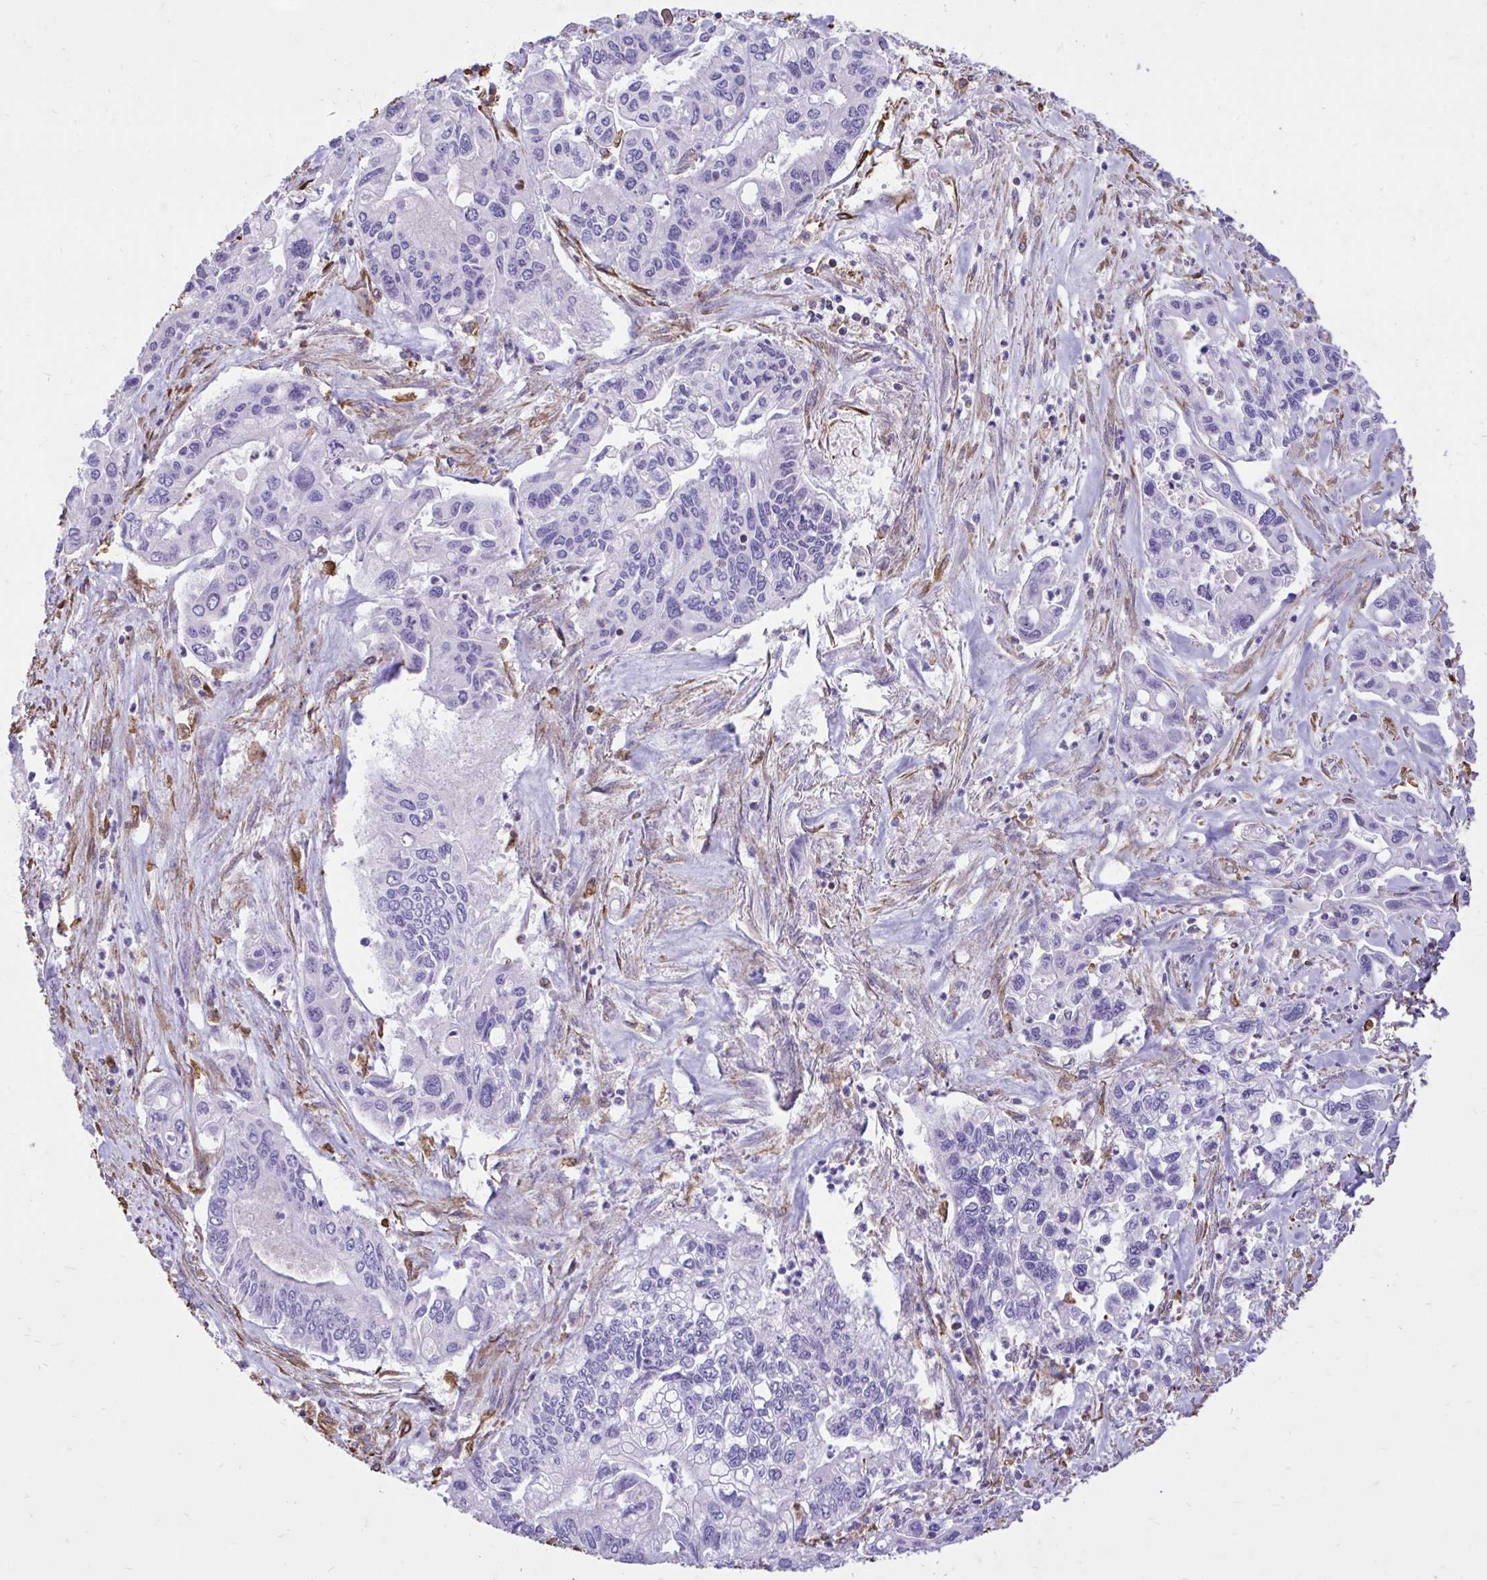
{"staining": {"intensity": "negative", "quantity": "none", "location": "none"}, "tissue": "pancreatic cancer", "cell_type": "Tumor cells", "image_type": "cancer", "snomed": [{"axis": "morphology", "description": "Adenocarcinoma, NOS"}, {"axis": "topography", "description": "Pancreas"}], "caption": "Immunohistochemistry micrograph of pancreatic cancer (adenocarcinoma) stained for a protein (brown), which shows no positivity in tumor cells. The staining is performed using DAB (3,3'-diaminobenzidine) brown chromogen with nuclei counter-stained in using hematoxylin.", "gene": "RNF103", "patient": {"sex": "male", "age": 62}}